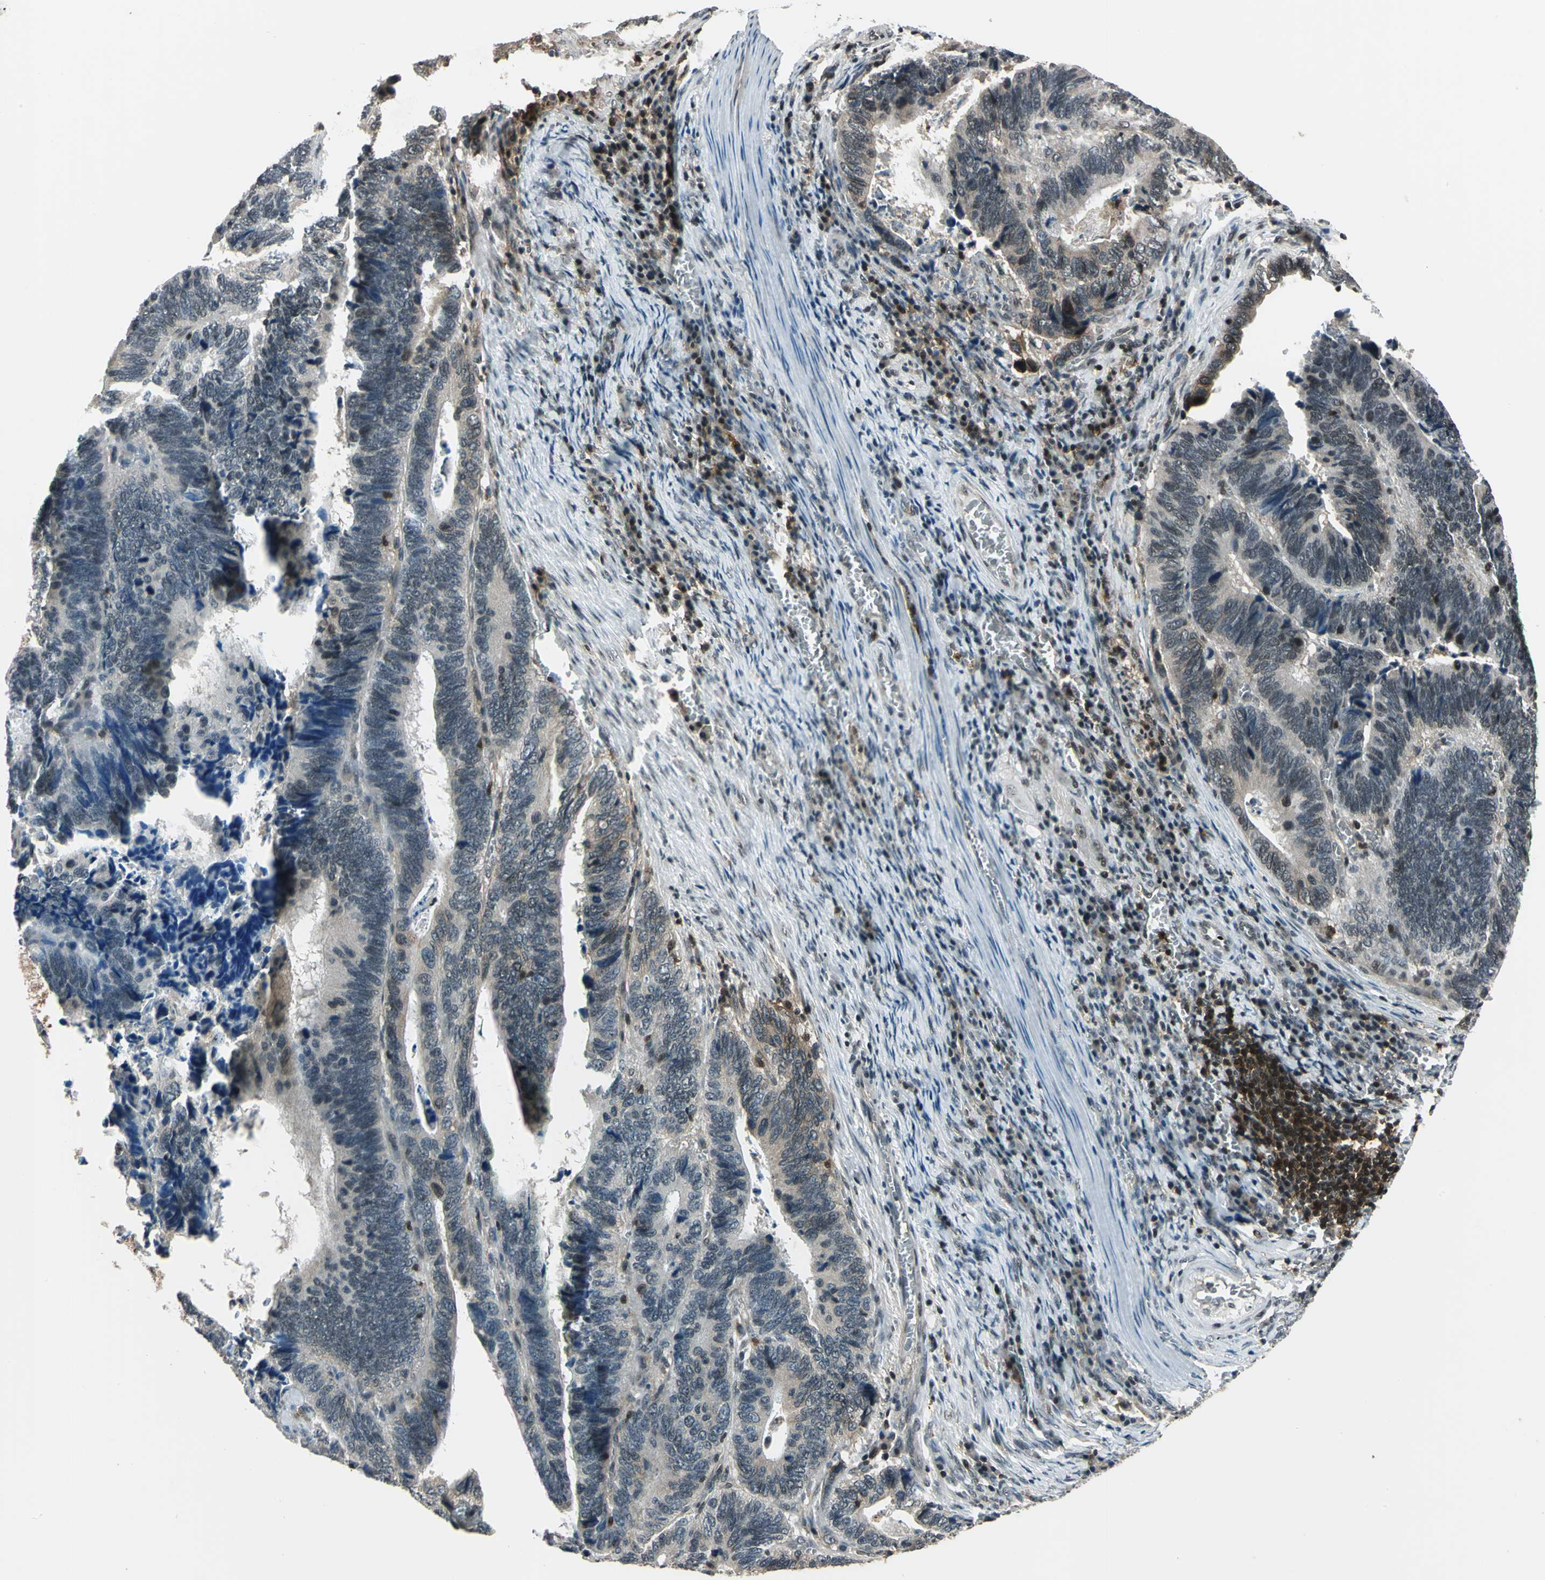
{"staining": {"intensity": "weak", "quantity": "25%-75%", "location": "cytoplasmic/membranous,nuclear"}, "tissue": "colorectal cancer", "cell_type": "Tumor cells", "image_type": "cancer", "snomed": [{"axis": "morphology", "description": "Adenocarcinoma, NOS"}, {"axis": "topography", "description": "Colon"}], "caption": "Protein analysis of colorectal cancer tissue demonstrates weak cytoplasmic/membranous and nuclear positivity in about 25%-75% of tumor cells. (IHC, brightfield microscopy, high magnification).", "gene": "NR2C2", "patient": {"sex": "male", "age": 72}}